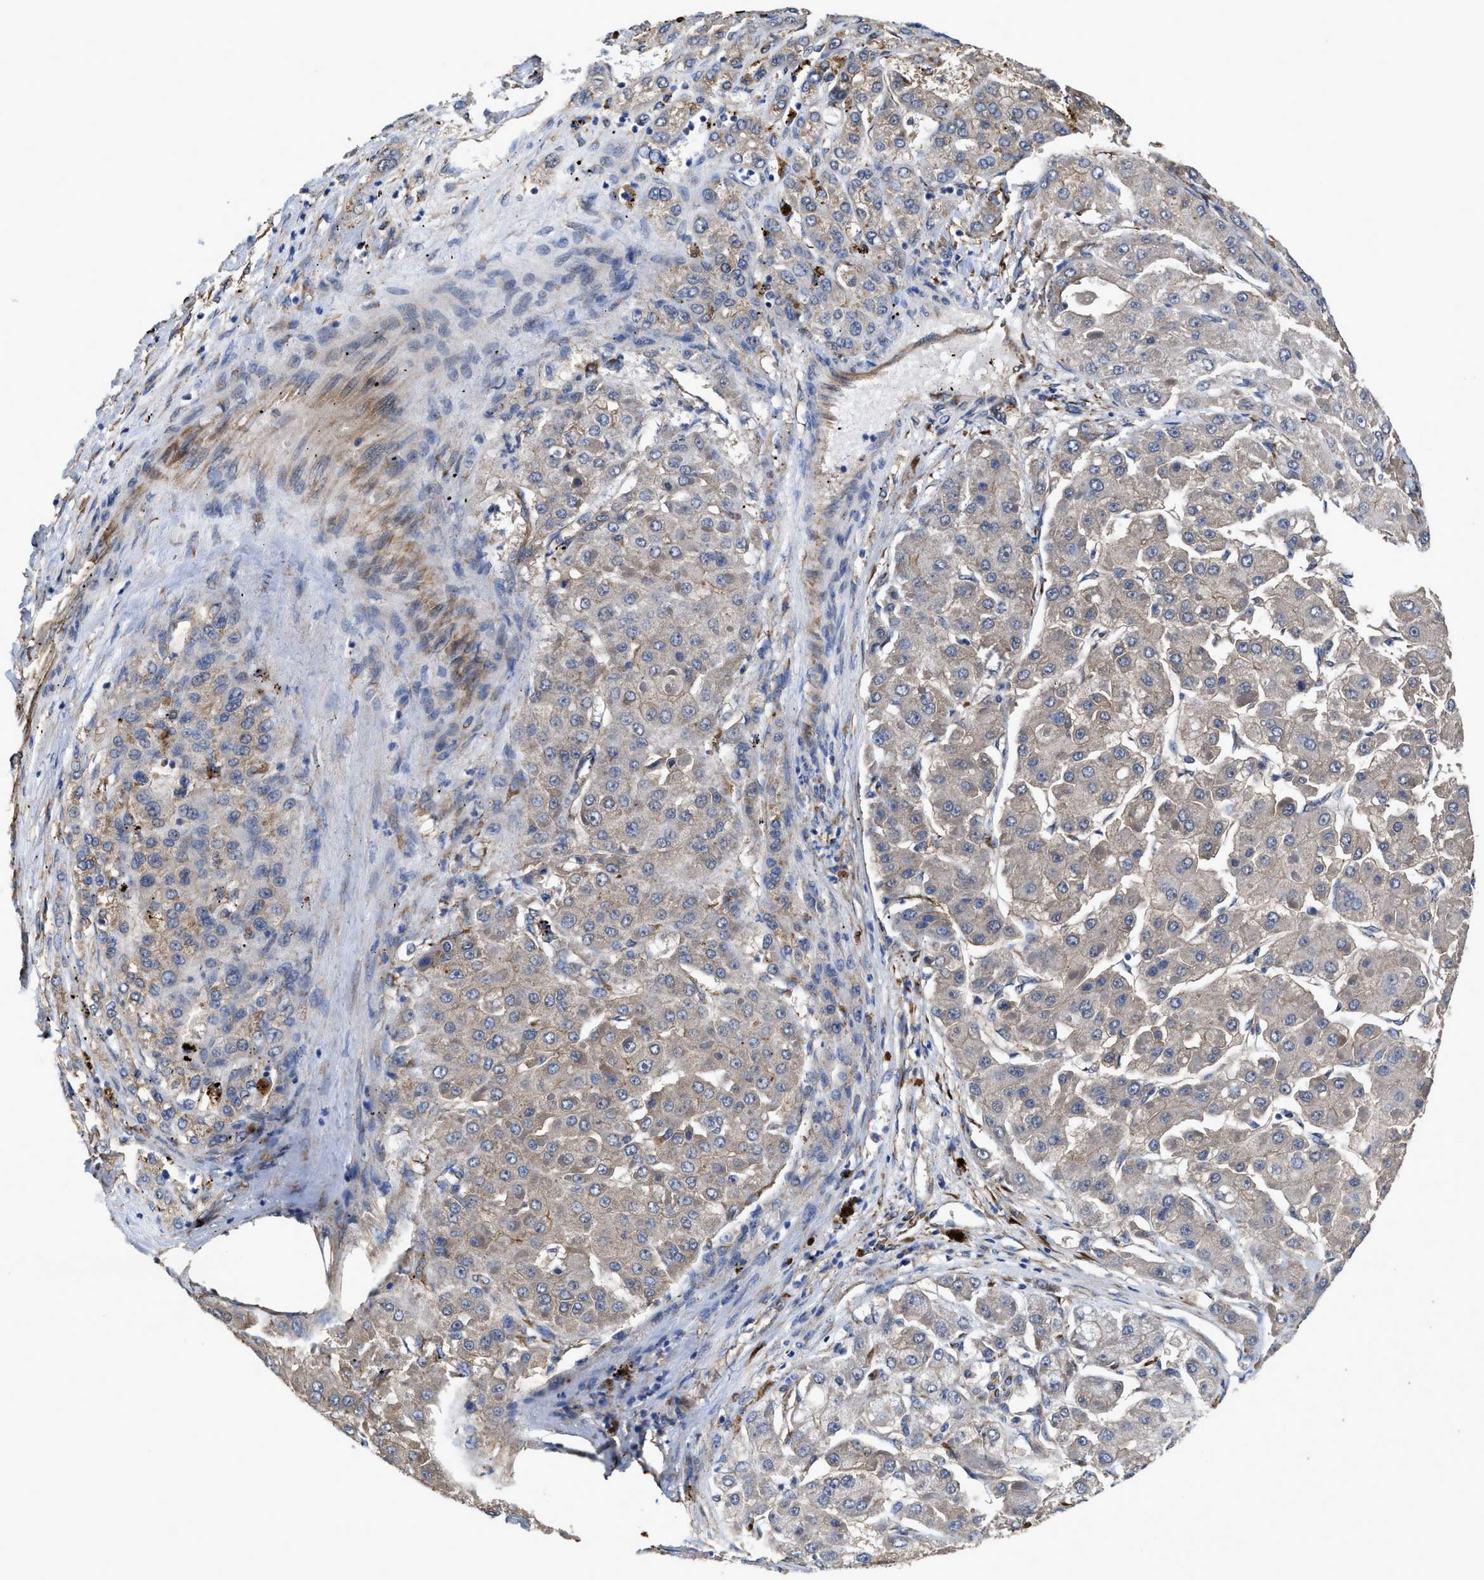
{"staining": {"intensity": "weak", "quantity": "<25%", "location": "cytoplasmic/membranous"}, "tissue": "liver cancer", "cell_type": "Tumor cells", "image_type": "cancer", "snomed": [{"axis": "morphology", "description": "Carcinoma, Hepatocellular, NOS"}, {"axis": "topography", "description": "Liver"}], "caption": "Tumor cells show no significant expression in hepatocellular carcinoma (liver).", "gene": "IDNK", "patient": {"sex": "female", "age": 73}}